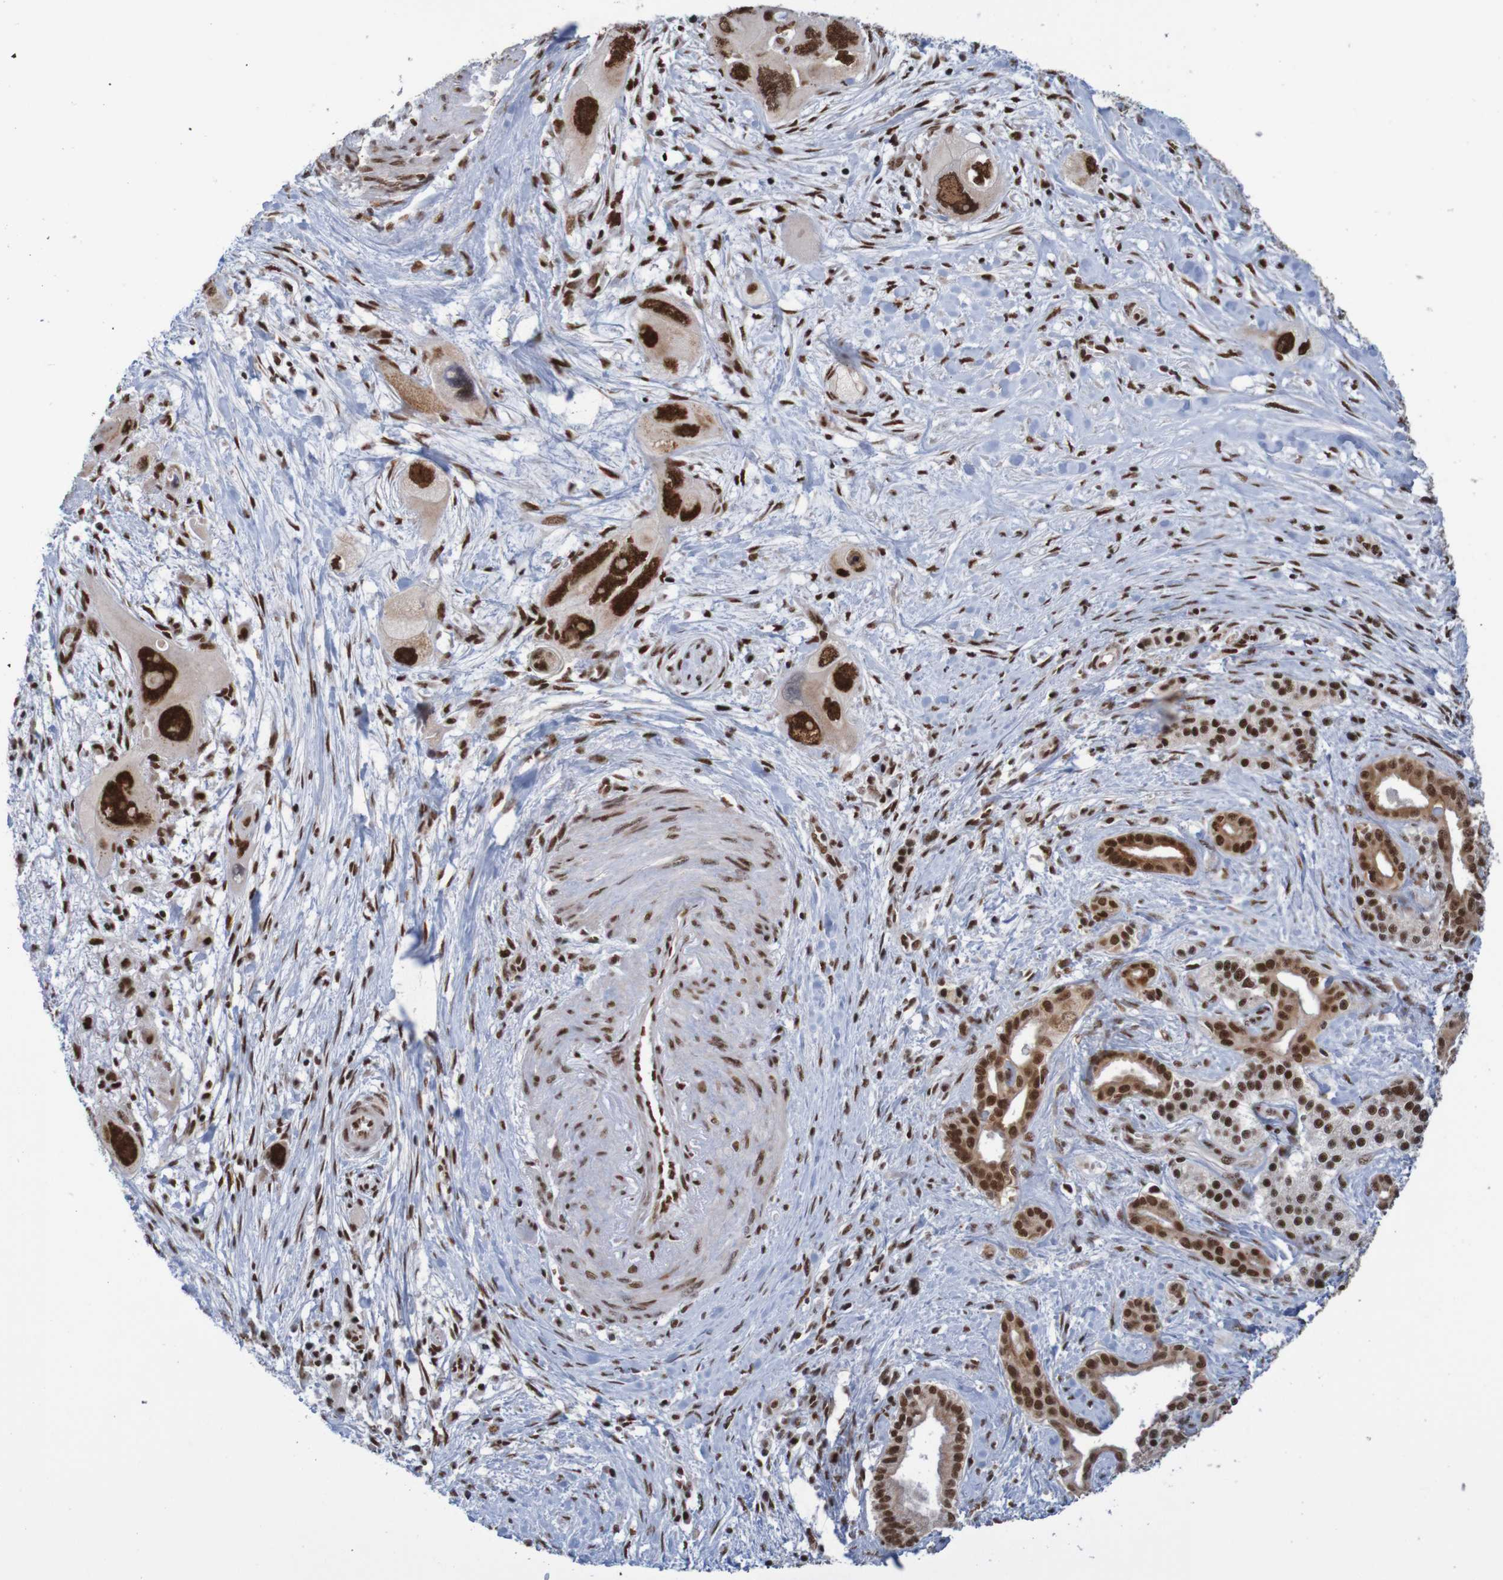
{"staining": {"intensity": "strong", "quantity": ">75%", "location": "nuclear"}, "tissue": "pancreatic cancer", "cell_type": "Tumor cells", "image_type": "cancer", "snomed": [{"axis": "morphology", "description": "Adenocarcinoma, NOS"}, {"axis": "topography", "description": "Pancreas"}], "caption": "Tumor cells exhibit strong nuclear positivity in about >75% of cells in adenocarcinoma (pancreatic).", "gene": "THRAP3", "patient": {"sex": "male", "age": 73}}